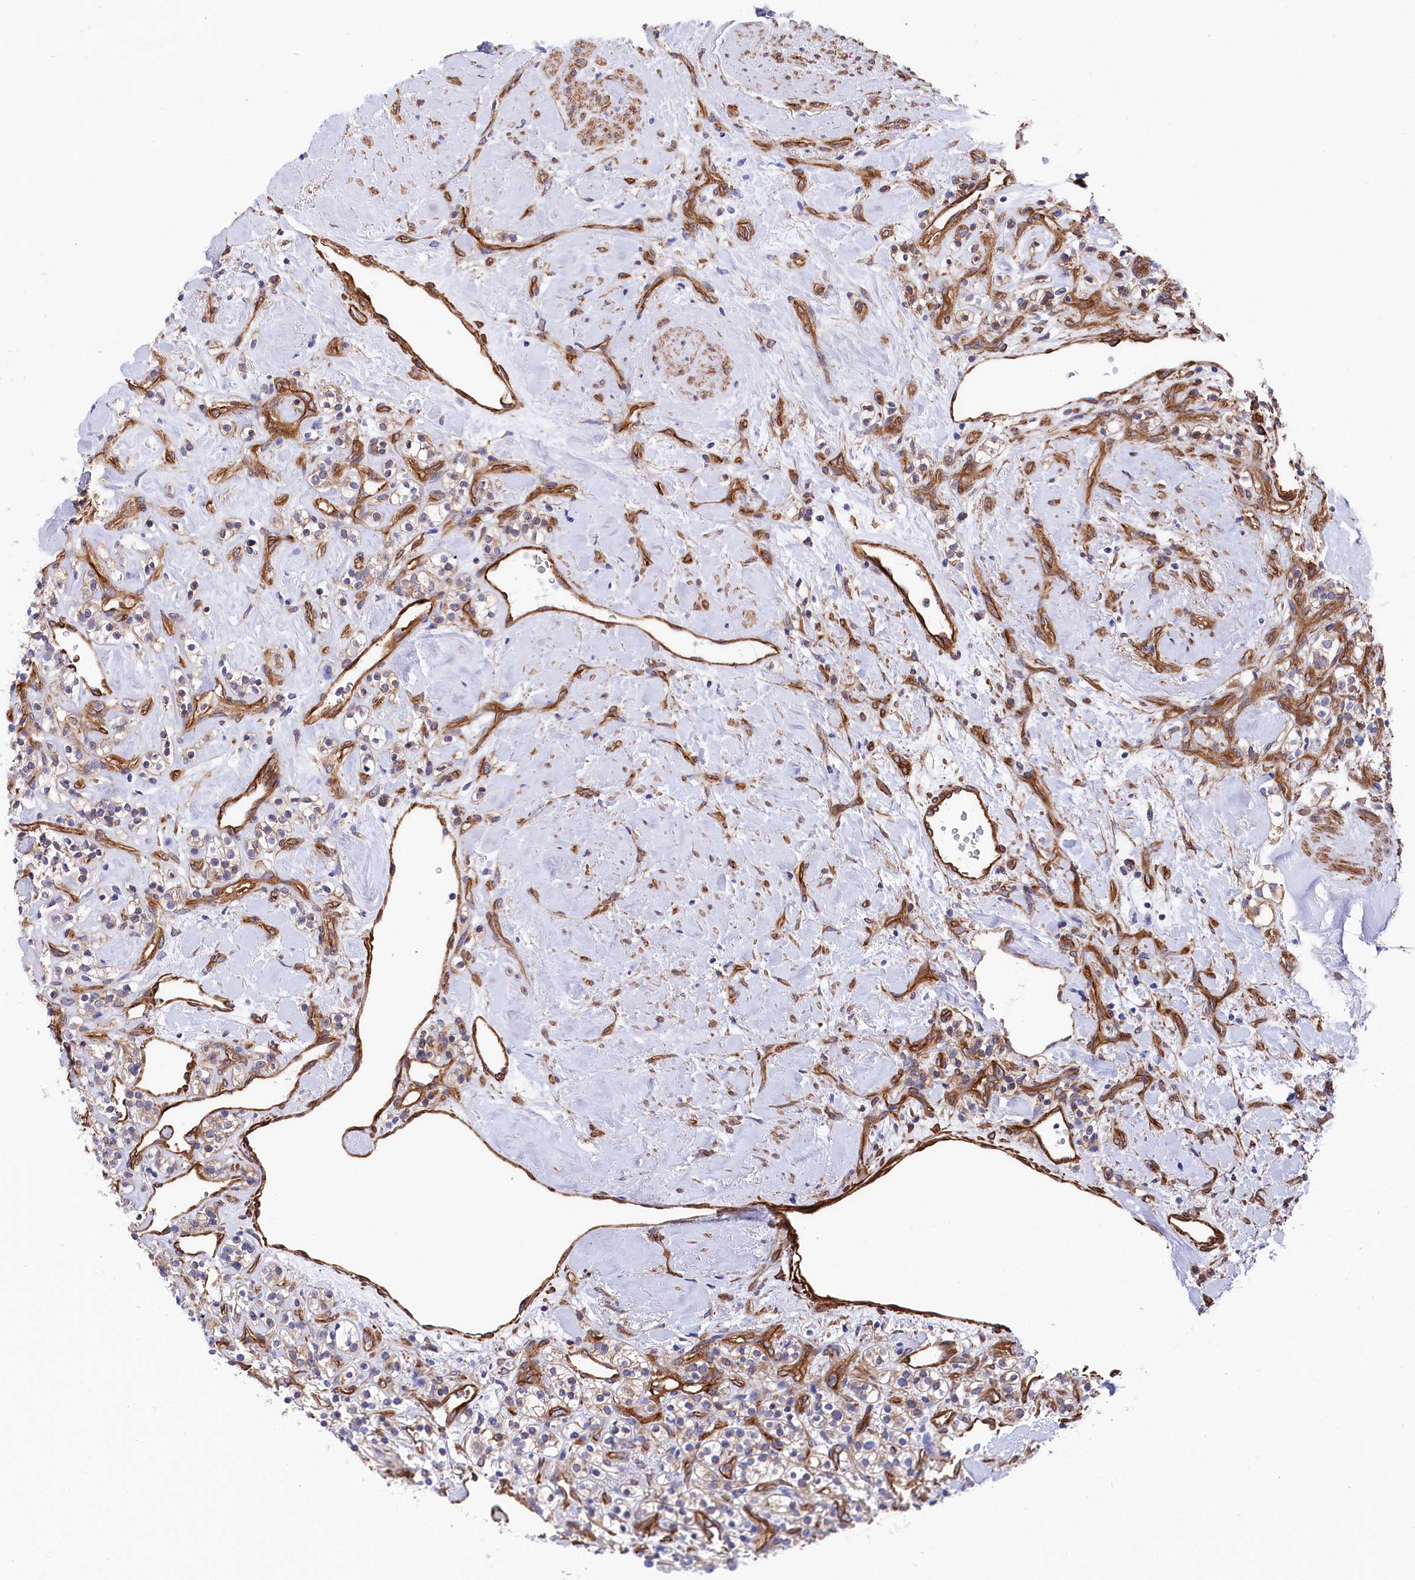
{"staining": {"intensity": "negative", "quantity": "none", "location": "none"}, "tissue": "renal cancer", "cell_type": "Tumor cells", "image_type": "cancer", "snomed": [{"axis": "morphology", "description": "Adenocarcinoma, NOS"}, {"axis": "topography", "description": "Kidney"}], "caption": "Immunohistochemical staining of human adenocarcinoma (renal) demonstrates no significant expression in tumor cells. (Brightfield microscopy of DAB (3,3'-diaminobenzidine) IHC at high magnification).", "gene": "TNKS1BP1", "patient": {"sex": "male", "age": 77}}